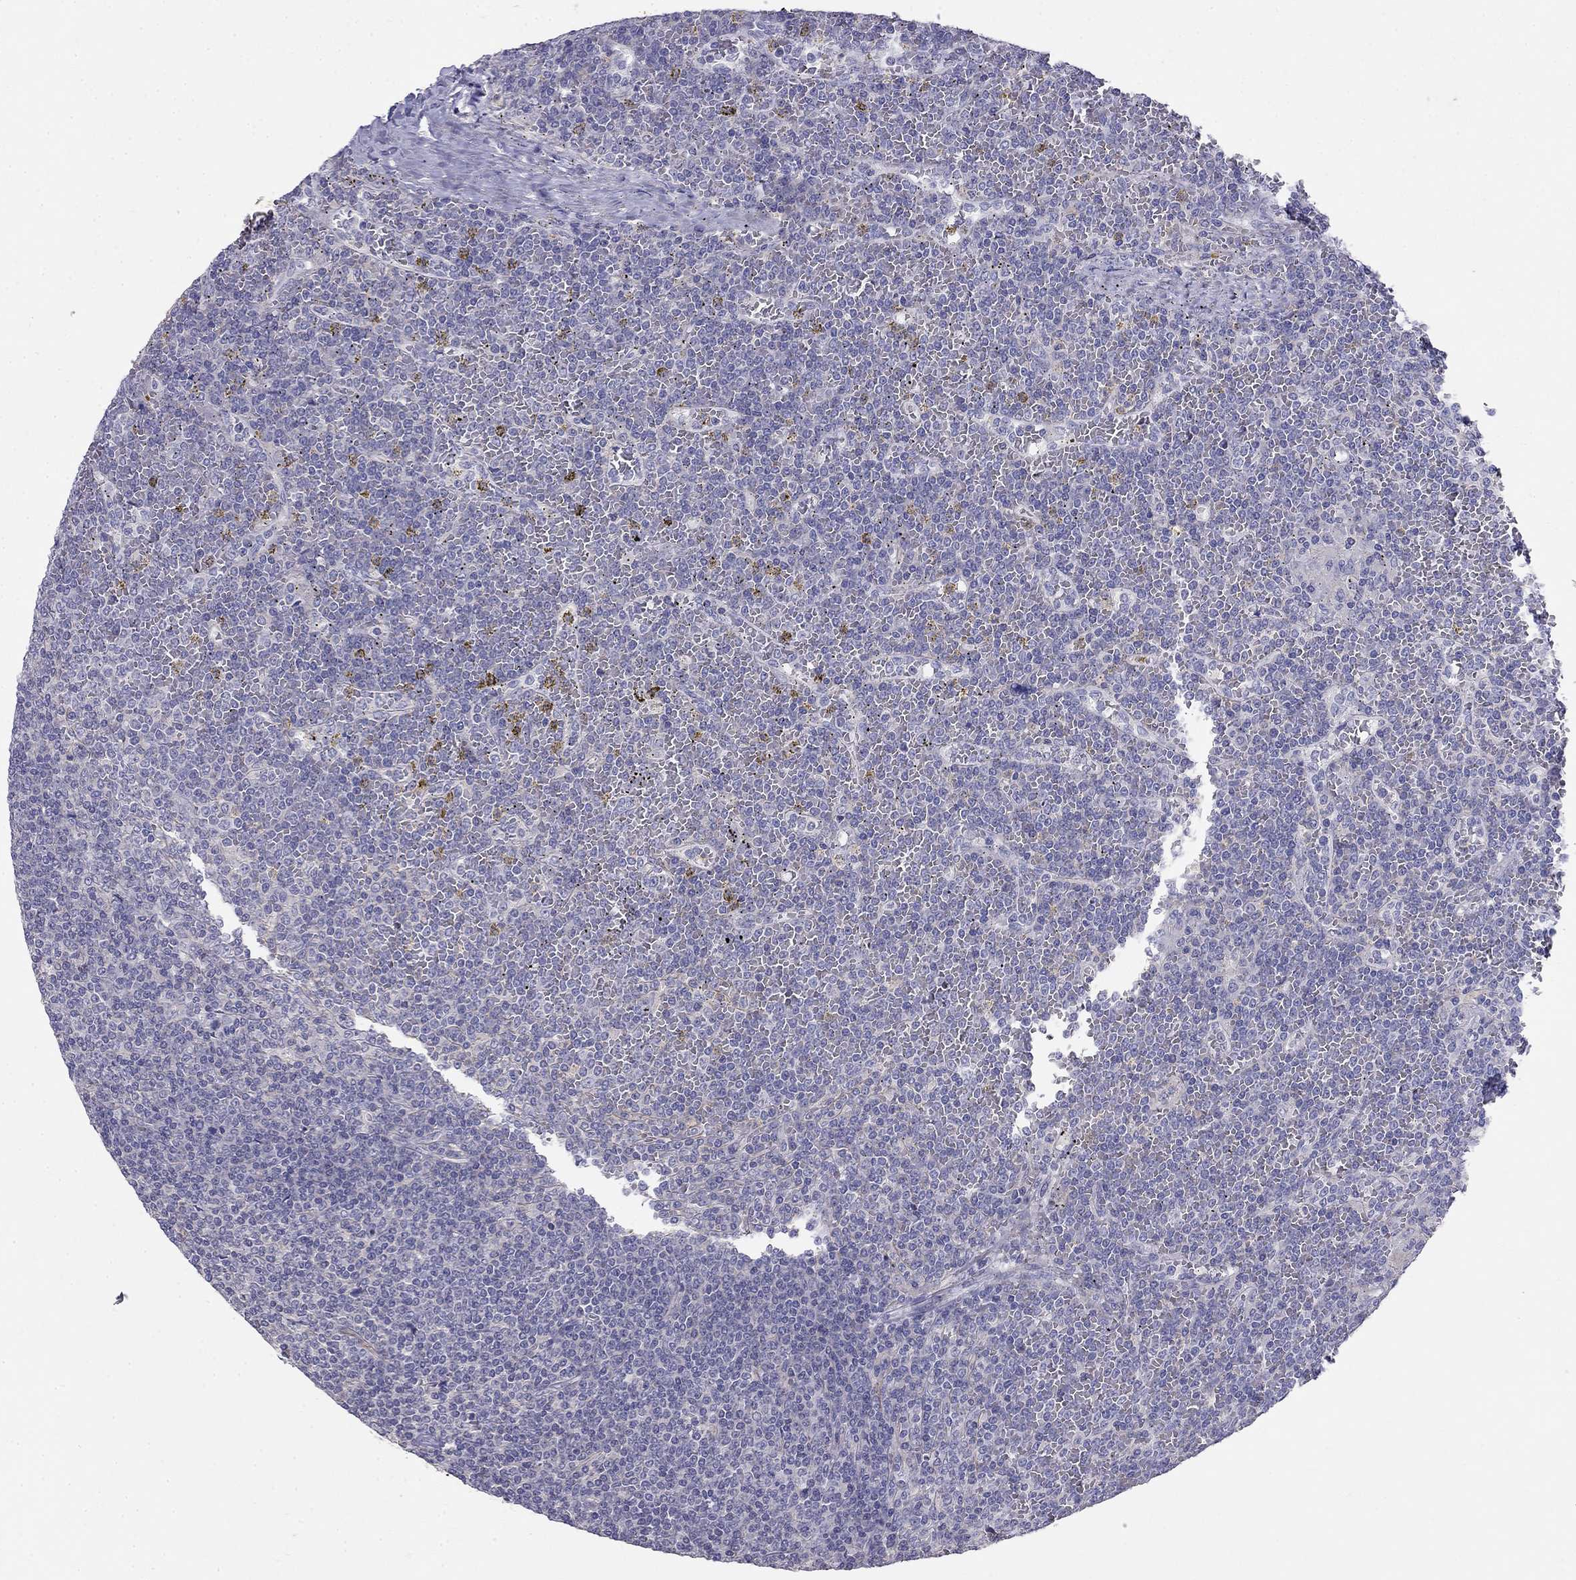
{"staining": {"intensity": "negative", "quantity": "none", "location": "none"}, "tissue": "lymphoma", "cell_type": "Tumor cells", "image_type": "cancer", "snomed": [{"axis": "morphology", "description": "Malignant lymphoma, non-Hodgkin's type, Low grade"}, {"axis": "topography", "description": "Spleen"}], "caption": "An immunohistochemistry photomicrograph of low-grade malignant lymphoma, non-Hodgkin's type is shown. There is no staining in tumor cells of low-grade malignant lymphoma, non-Hodgkin's type.", "gene": "LY6H", "patient": {"sex": "female", "age": 19}}